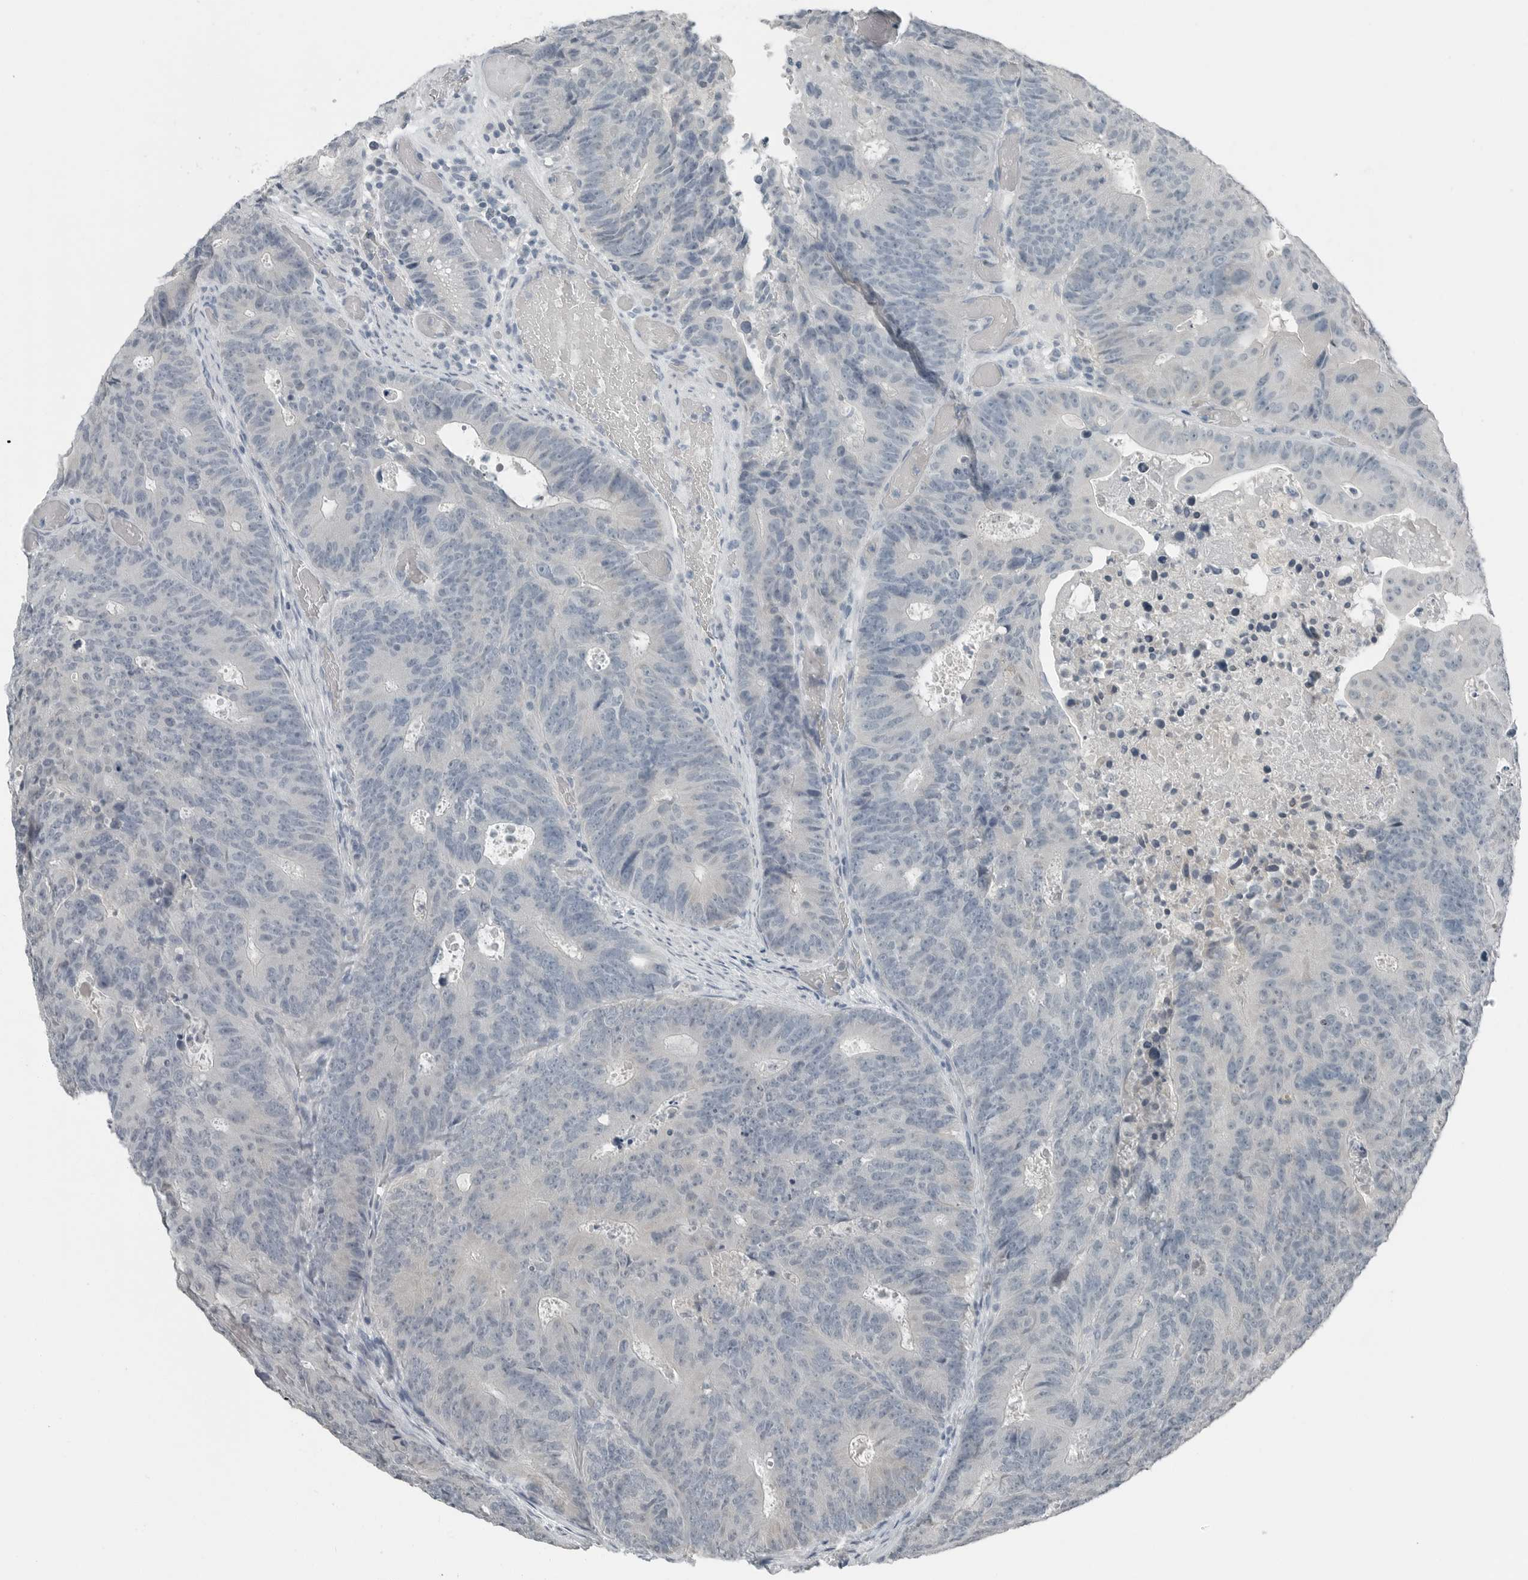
{"staining": {"intensity": "negative", "quantity": "none", "location": "none"}, "tissue": "colorectal cancer", "cell_type": "Tumor cells", "image_type": "cancer", "snomed": [{"axis": "morphology", "description": "Adenocarcinoma, NOS"}, {"axis": "topography", "description": "Colon"}], "caption": "Tumor cells show no significant positivity in colorectal cancer. (DAB (3,3'-diaminobenzidine) IHC visualized using brightfield microscopy, high magnification).", "gene": "KYAT1", "patient": {"sex": "male", "age": 87}}